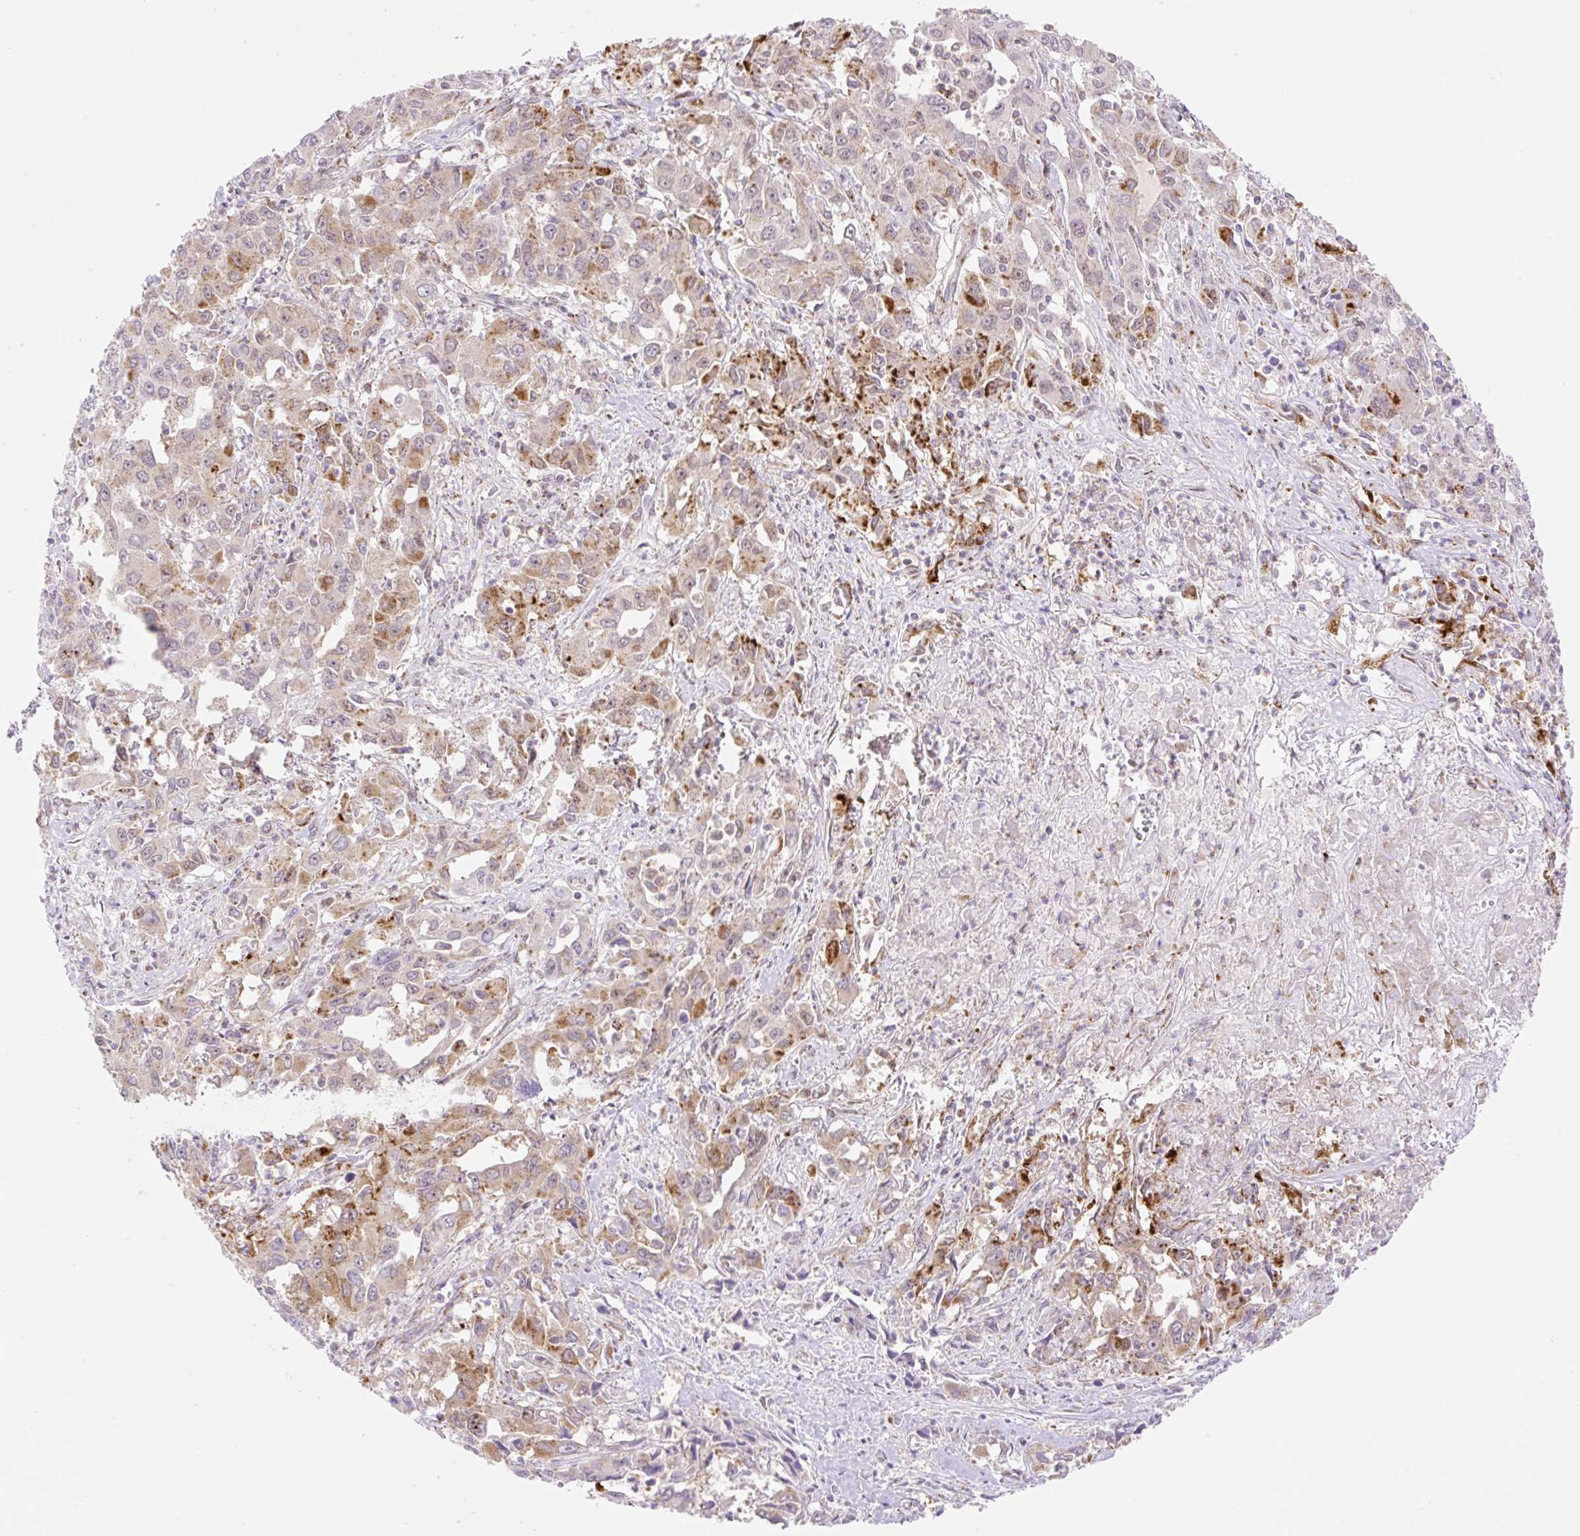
{"staining": {"intensity": "moderate", "quantity": "25%-75%", "location": "cytoplasmic/membranous"}, "tissue": "liver cancer", "cell_type": "Tumor cells", "image_type": "cancer", "snomed": [{"axis": "morphology", "description": "Carcinoma, Hepatocellular, NOS"}, {"axis": "topography", "description": "Liver"}], "caption": "IHC photomicrograph of neoplastic tissue: human liver cancer stained using immunohistochemistry displays medium levels of moderate protein expression localized specifically in the cytoplasmic/membranous of tumor cells, appearing as a cytoplasmic/membranous brown color.", "gene": "ZFP41", "patient": {"sex": "male", "age": 63}}